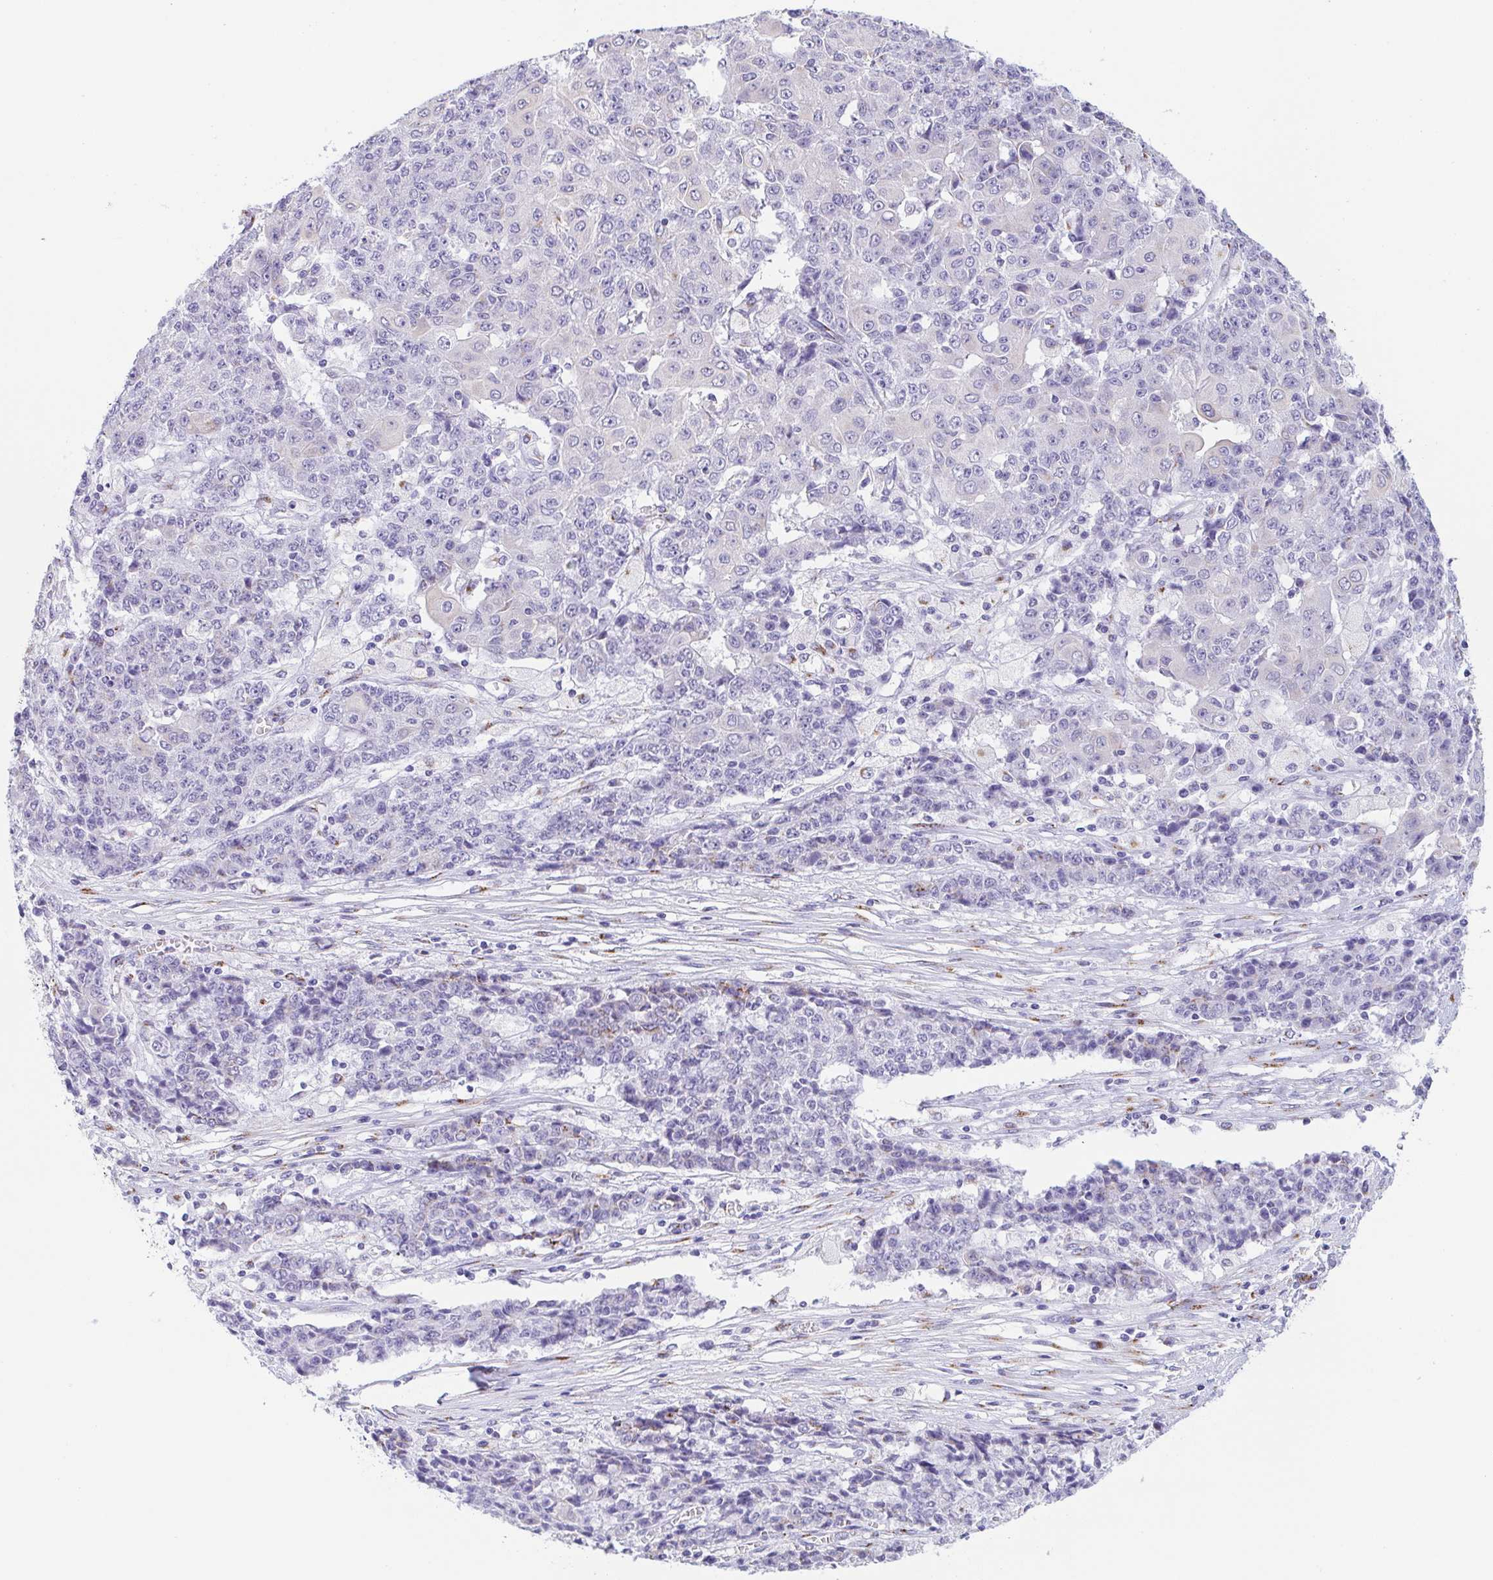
{"staining": {"intensity": "negative", "quantity": "none", "location": "none"}, "tissue": "ovarian cancer", "cell_type": "Tumor cells", "image_type": "cancer", "snomed": [{"axis": "morphology", "description": "Carcinoma, endometroid"}, {"axis": "topography", "description": "Ovary"}], "caption": "Immunohistochemistry micrograph of ovarian cancer (endometroid carcinoma) stained for a protein (brown), which reveals no positivity in tumor cells.", "gene": "SULT1B1", "patient": {"sex": "female", "age": 42}}